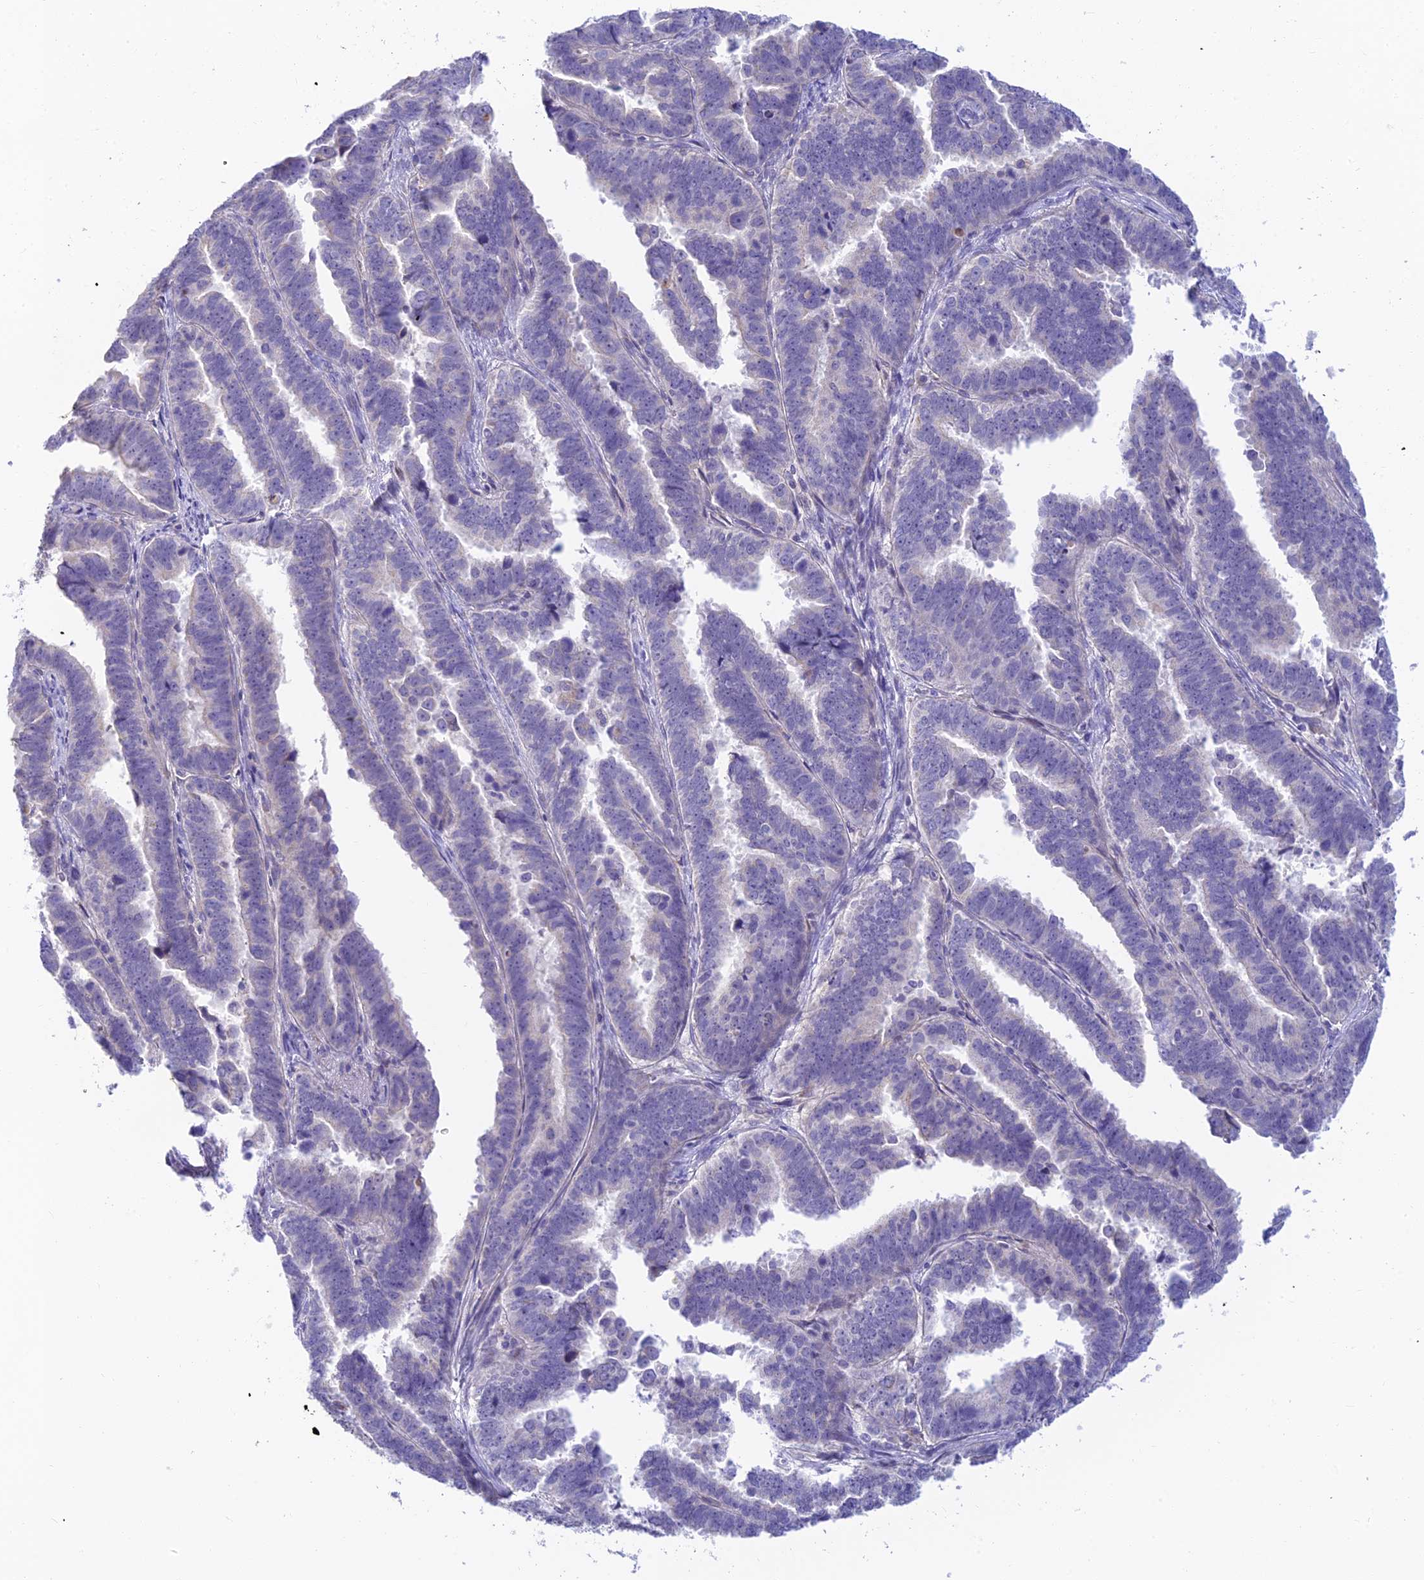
{"staining": {"intensity": "negative", "quantity": "none", "location": "none"}, "tissue": "endometrial cancer", "cell_type": "Tumor cells", "image_type": "cancer", "snomed": [{"axis": "morphology", "description": "Adenocarcinoma, NOS"}, {"axis": "topography", "description": "Endometrium"}], "caption": "High power microscopy histopathology image of an immunohistochemistry (IHC) photomicrograph of endometrial cancer, revealing no significant positivity in tumor cells.", "gene": "INTS13", "patient": {"sex": "female", "age": 75}}